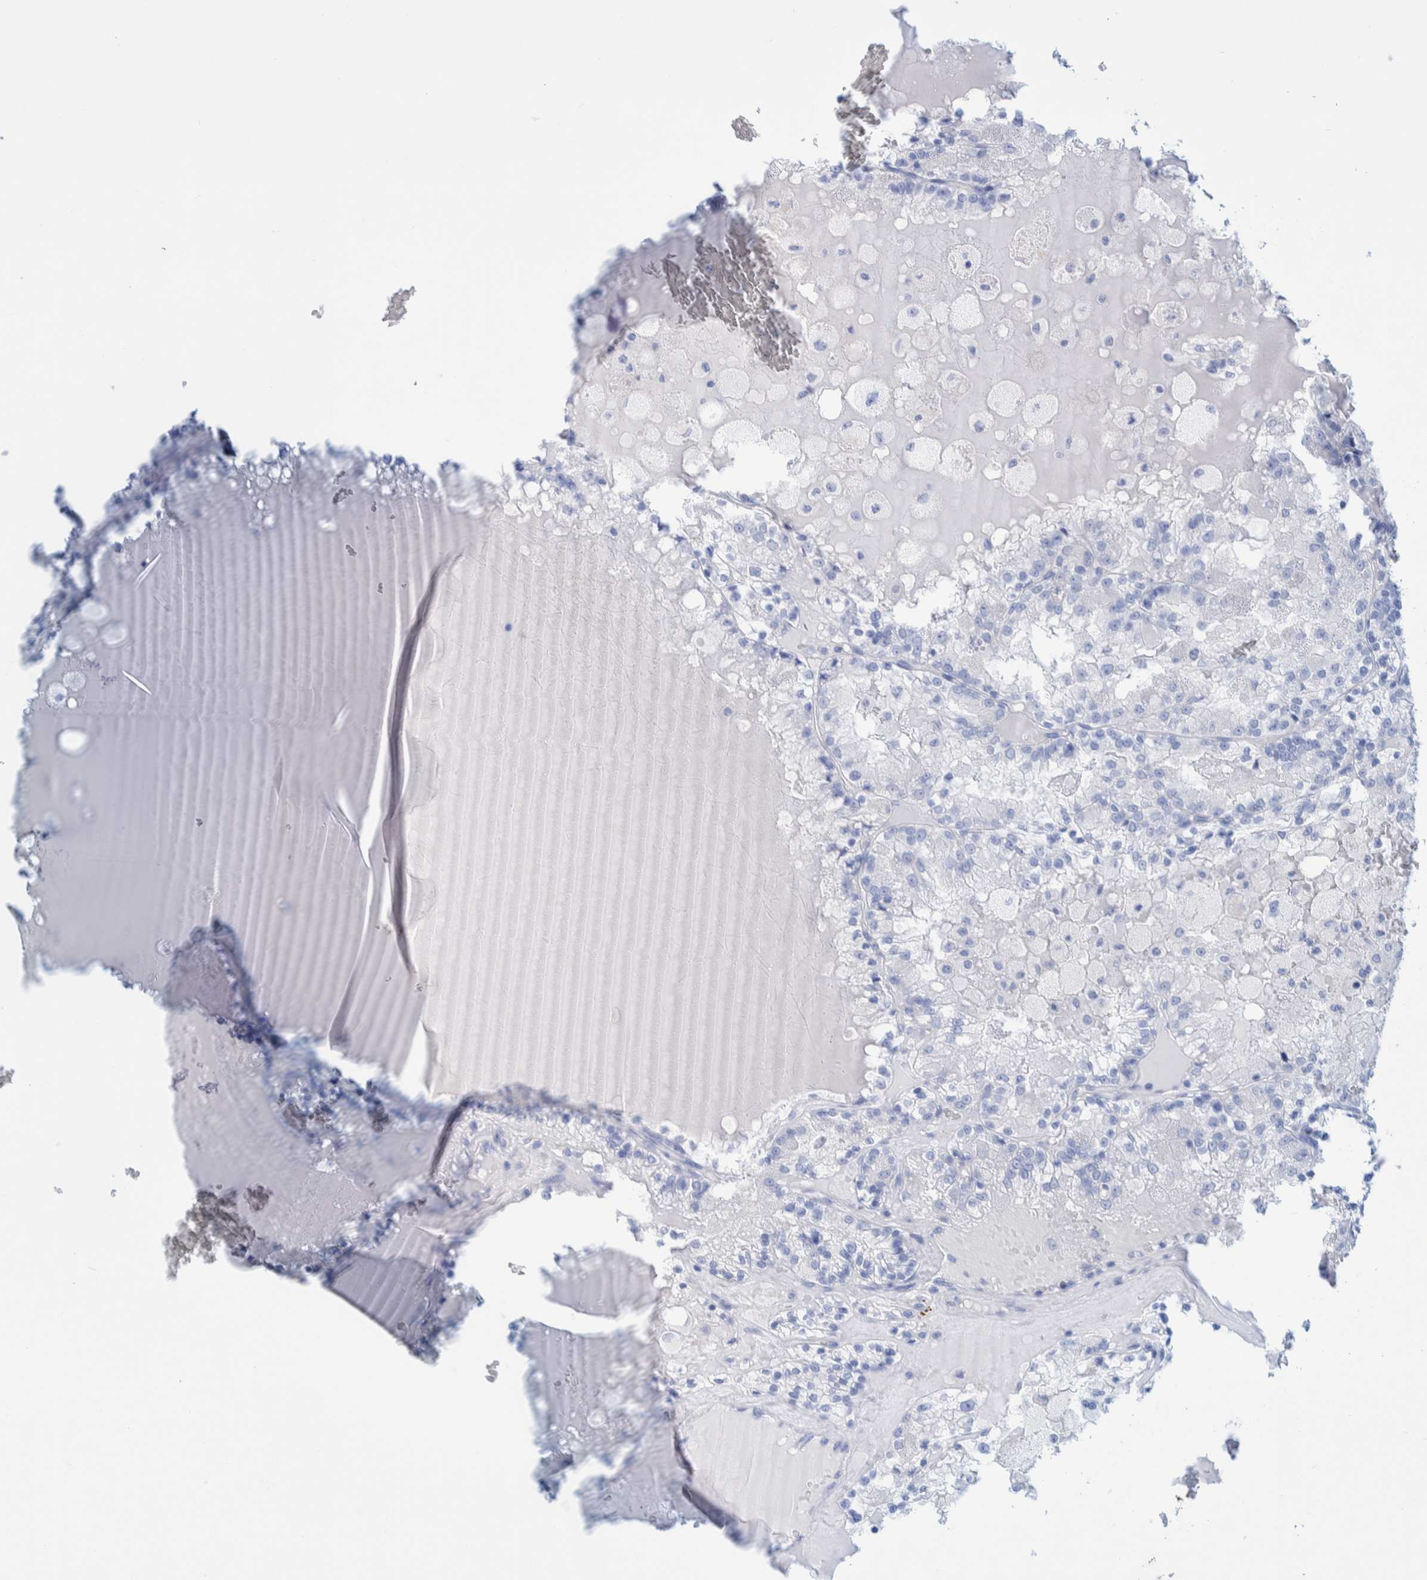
{"staining": {"intensity": "negative", "quantity": "none", "location": "none"}, "tissue": "renal cancer", "cell_type": "Tumor cells", "image_type": "cancer", "snomed": [{"axis": "morphology", "description": "Adenocarcinoma, NOS"}, {"axis": "topography", "description": "Kidney"}], "caption": "Photomicrograph shows no significant protein staining in tumor cells of renal cancer (adenocarcinoma). (DAB (3,3'-diaminobenzidine) immunohistochemistry, high magnification).", "gene": "PERP", "patient": {"sex": "female", "age": 56}}